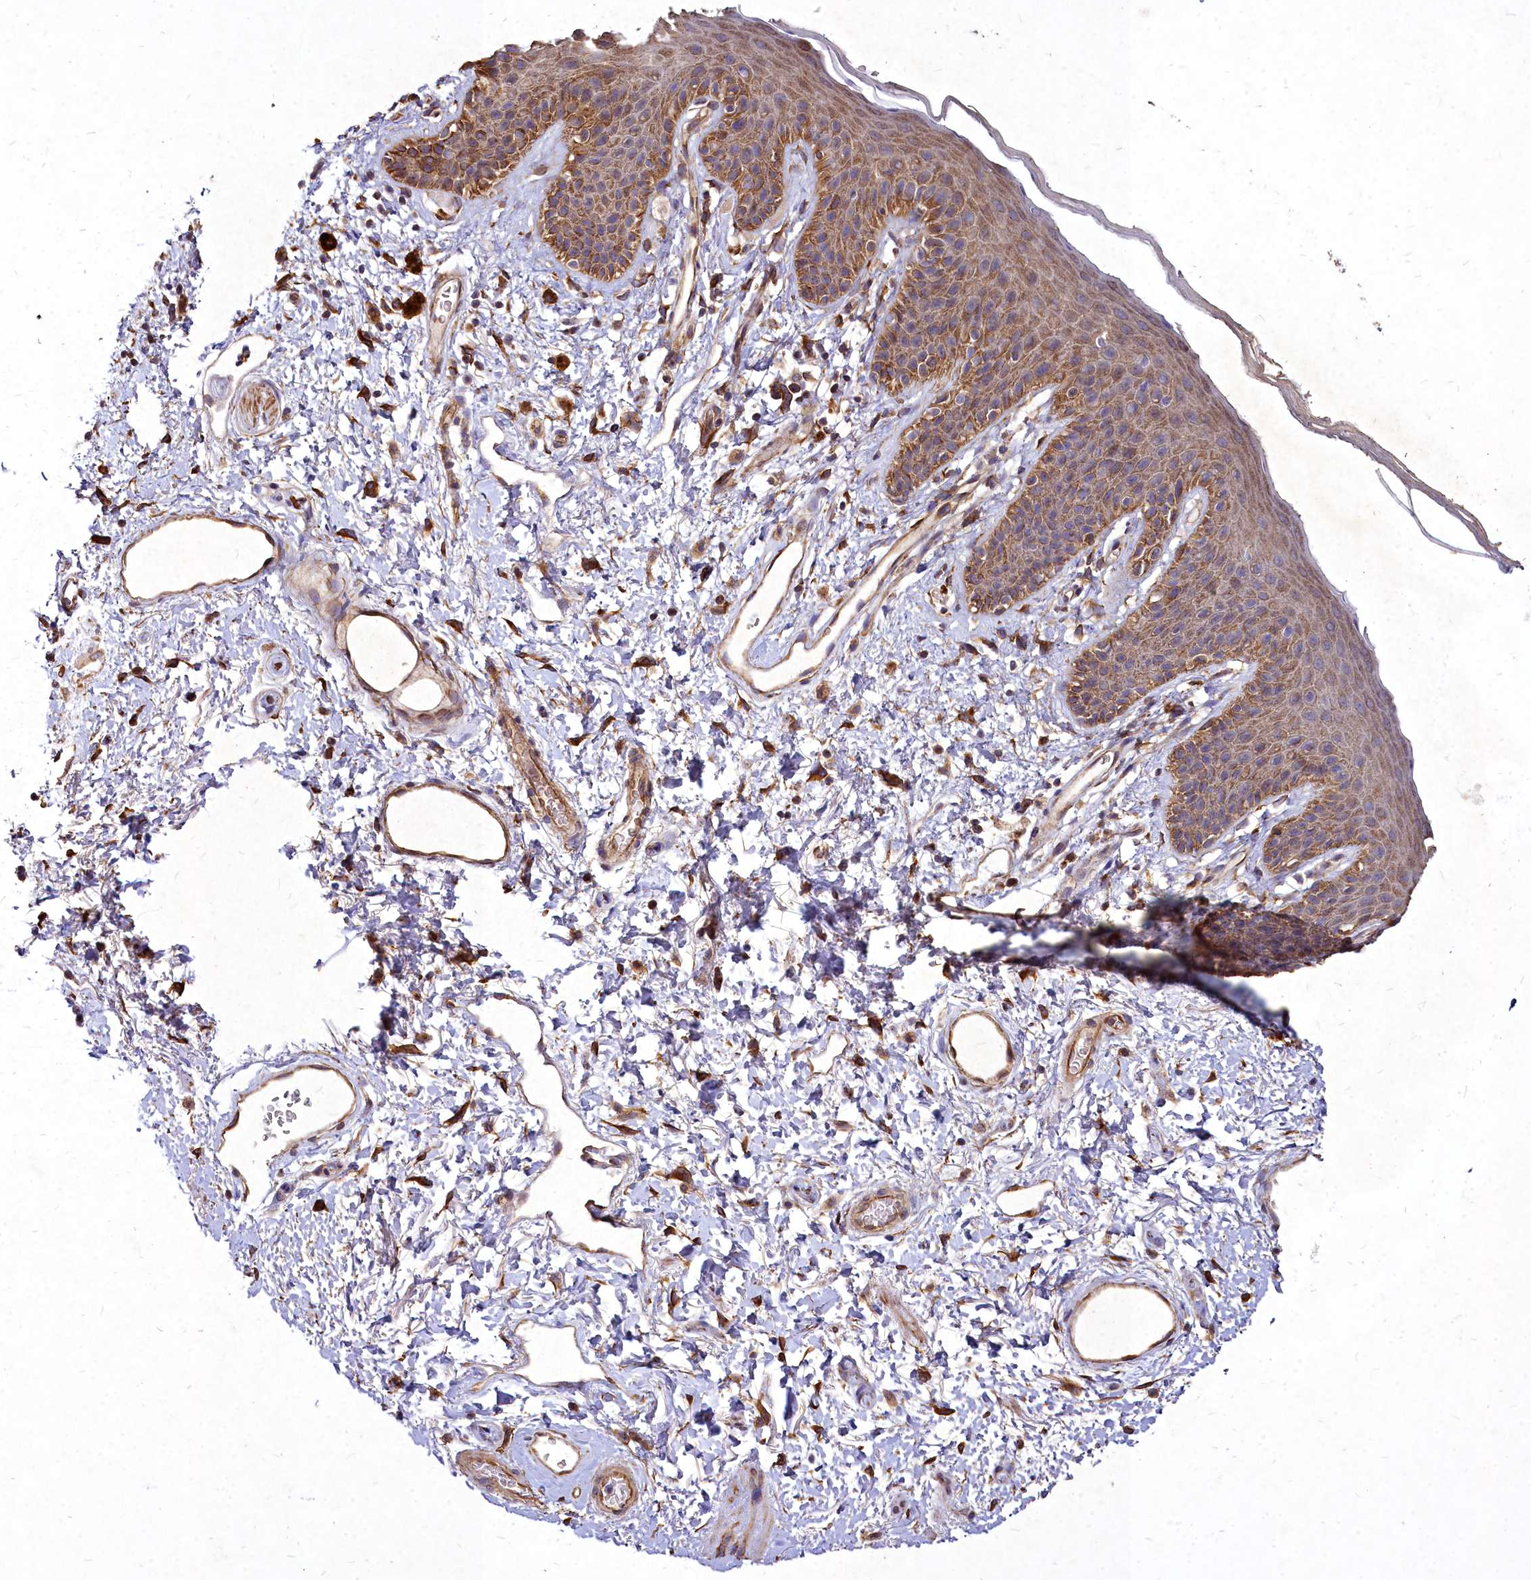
{"staining": {"intensity": "moderate", "quantity": "25%-75%", "location": "cytoplasmic/membranous"}, "tissue": "skin", "cell_type": "Epidermal cells", "image_type": "normal", "snomed": [{"axis": "morphology", "description": "Normal tissue, NOS"}, {"axis": "topography", "description": "Anal"}], "caption": "Skin stained for a protein shows moderate cytoplasmic/membranous positivity in epidermal cells. The staining was performed using DAB to visualize the protein expression in brown, while the nuclei were stained in blue with hematoxylin (Magnification: 20x).", "gene": "SKA1", "patient": {"sex": "female", "age": 46}}